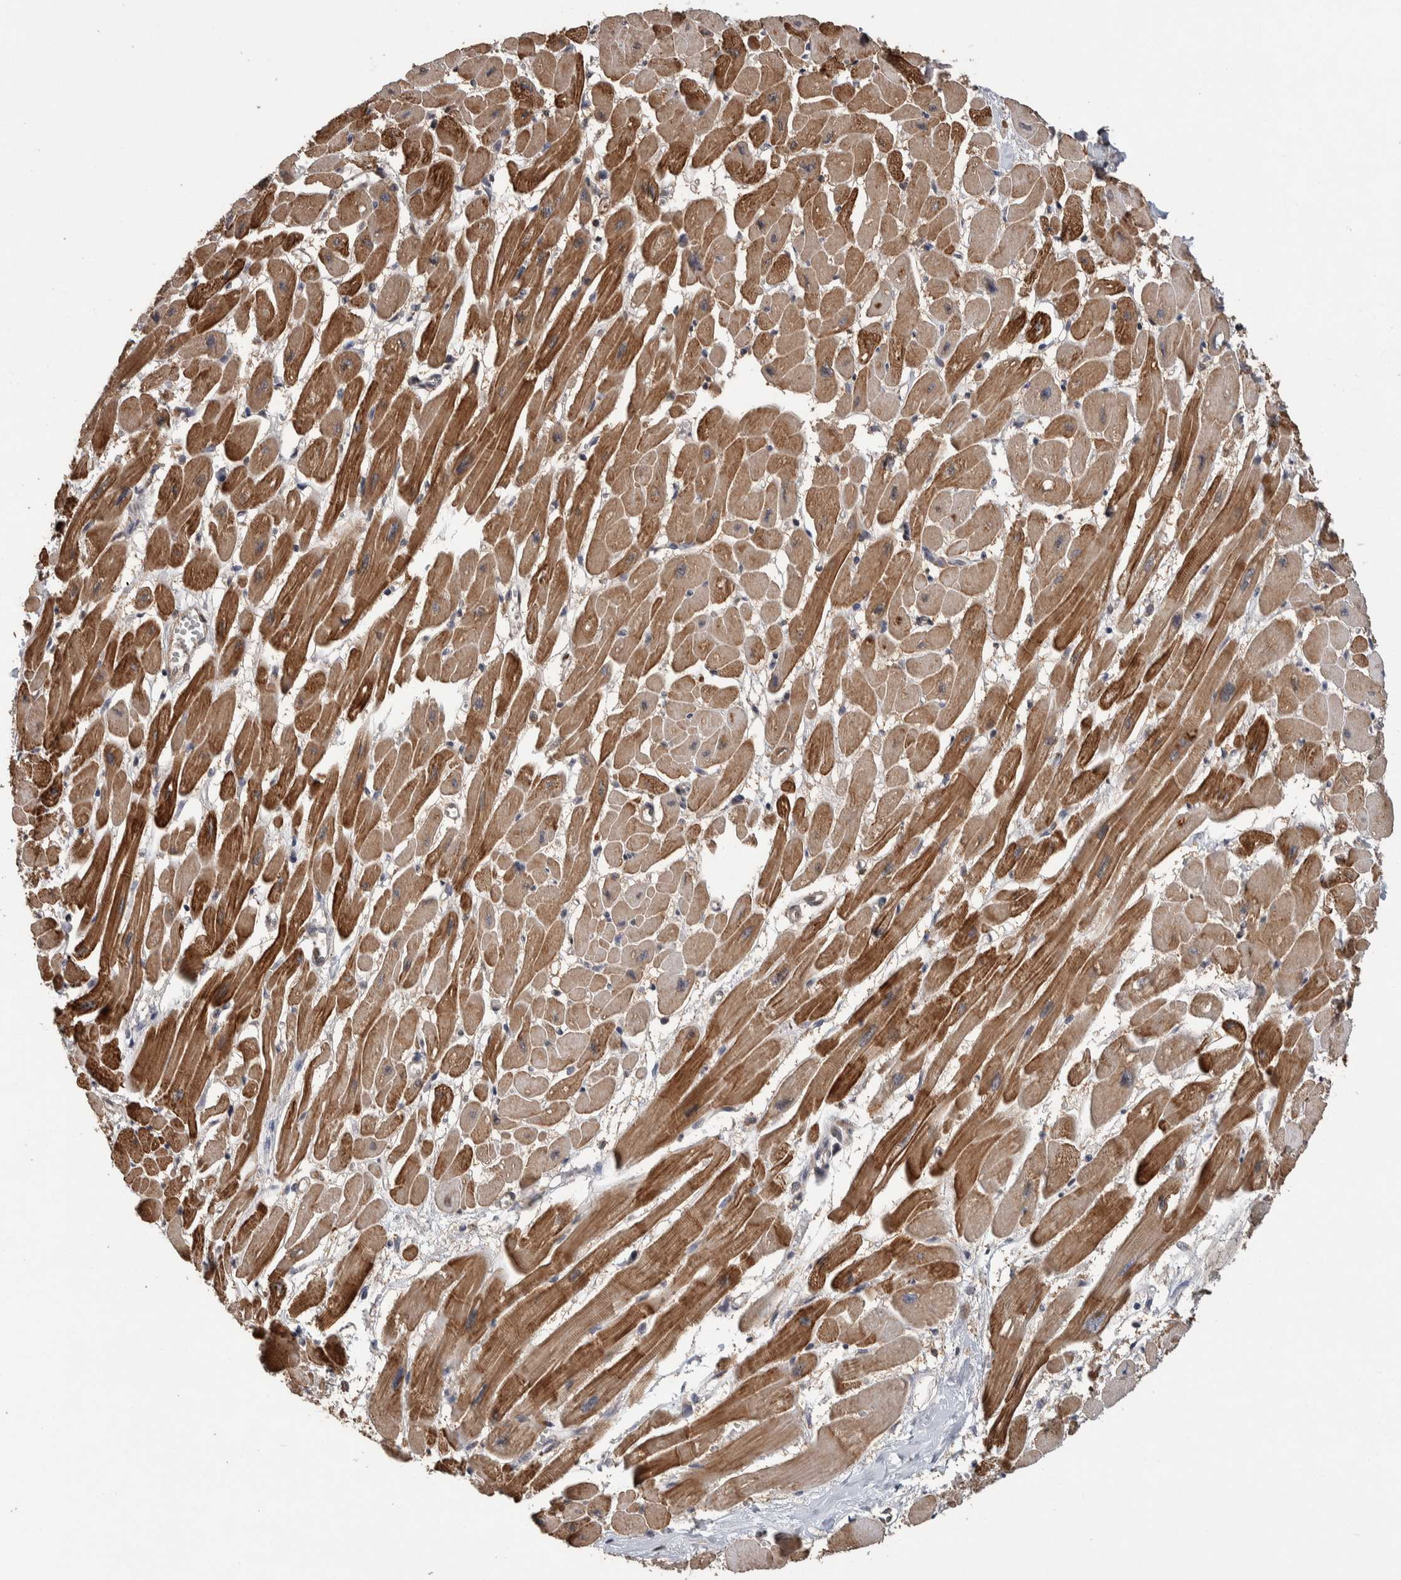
{"staining": {"intensity": "strong", "quantity": ">75%", "location": "cytoplasmic/membranous"}, "tissue": "heart muscle", "cell_type": "Cardiomyocytes", "image_type": "normal", "snomed": [{"axis": "morphology", "description": "Normal tissue, NOS"}, {"axis": "topography", "description": "Heart"}], "caption": "Strong cytoplasmic/membranous protein staining is appreciated in about >75% of cardiomyocytes in heart muscle. The staining is performed using DAB (3,3'-diaminobenzidine) brown chromogen to label protein expression. The nuclei are counter-stained blue using hematoxylin.", "gene": "DVL2", "patient": {"sex": "female", "age": 54}}